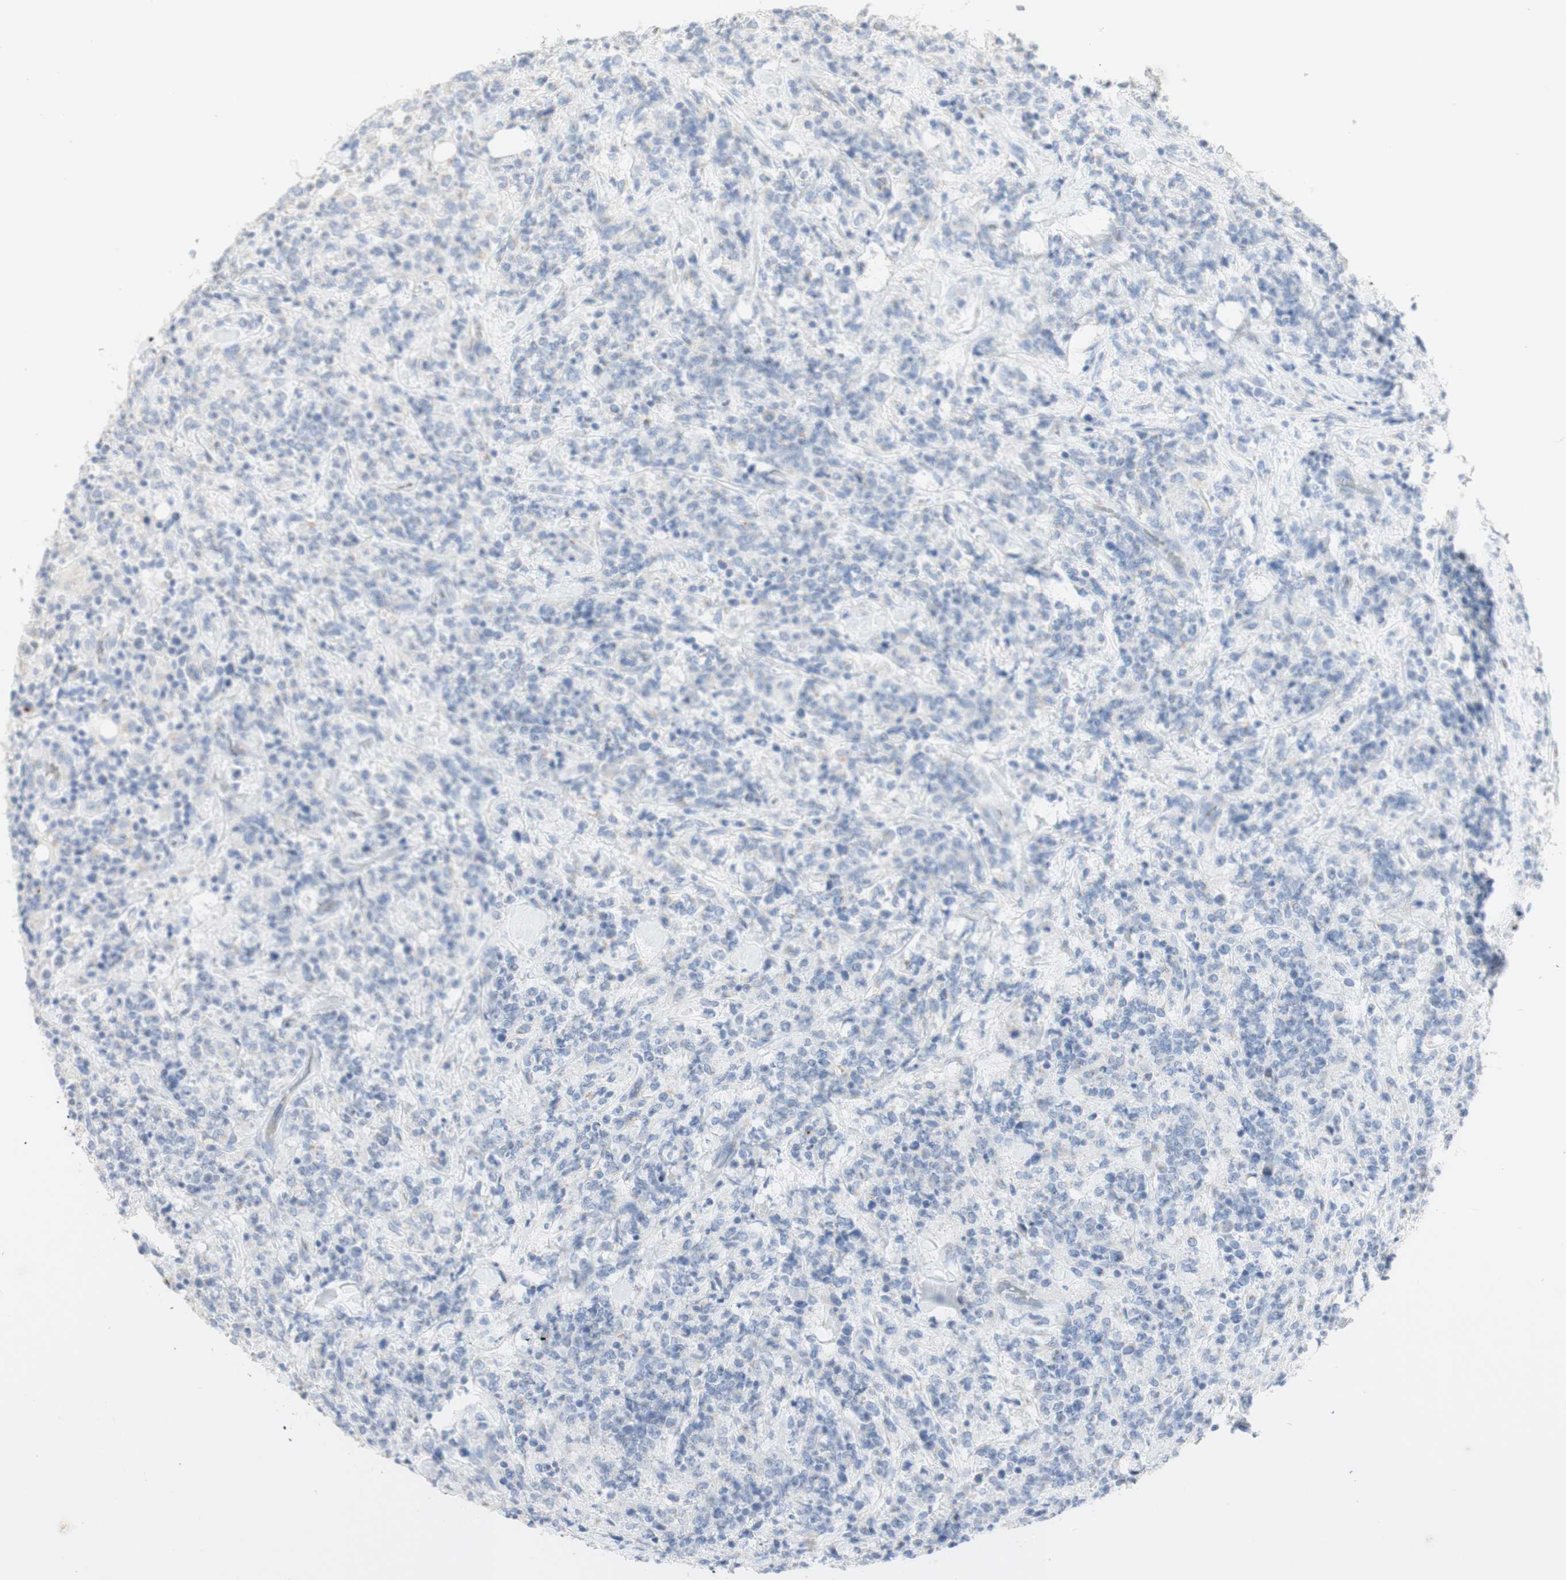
{"staining": {"intensity": "negative", "quantity": "none", "location": "none"}, "tissue": "lymphoma", "cell_type": "Tumor cells", "image_type": "cancer", "snomed": [{"axis": "morphology", "description": "Malignant lymphoma, non-Hodgkin's type, High grade"}, {"axis": "topography", "description": "Soft tissue"}], "caption": "Immunohistochemical staining of lymphoma shows no significant staining in tumor cells.", "gene": "MANEA", "patient": {"sex": "male", "age": 18}}